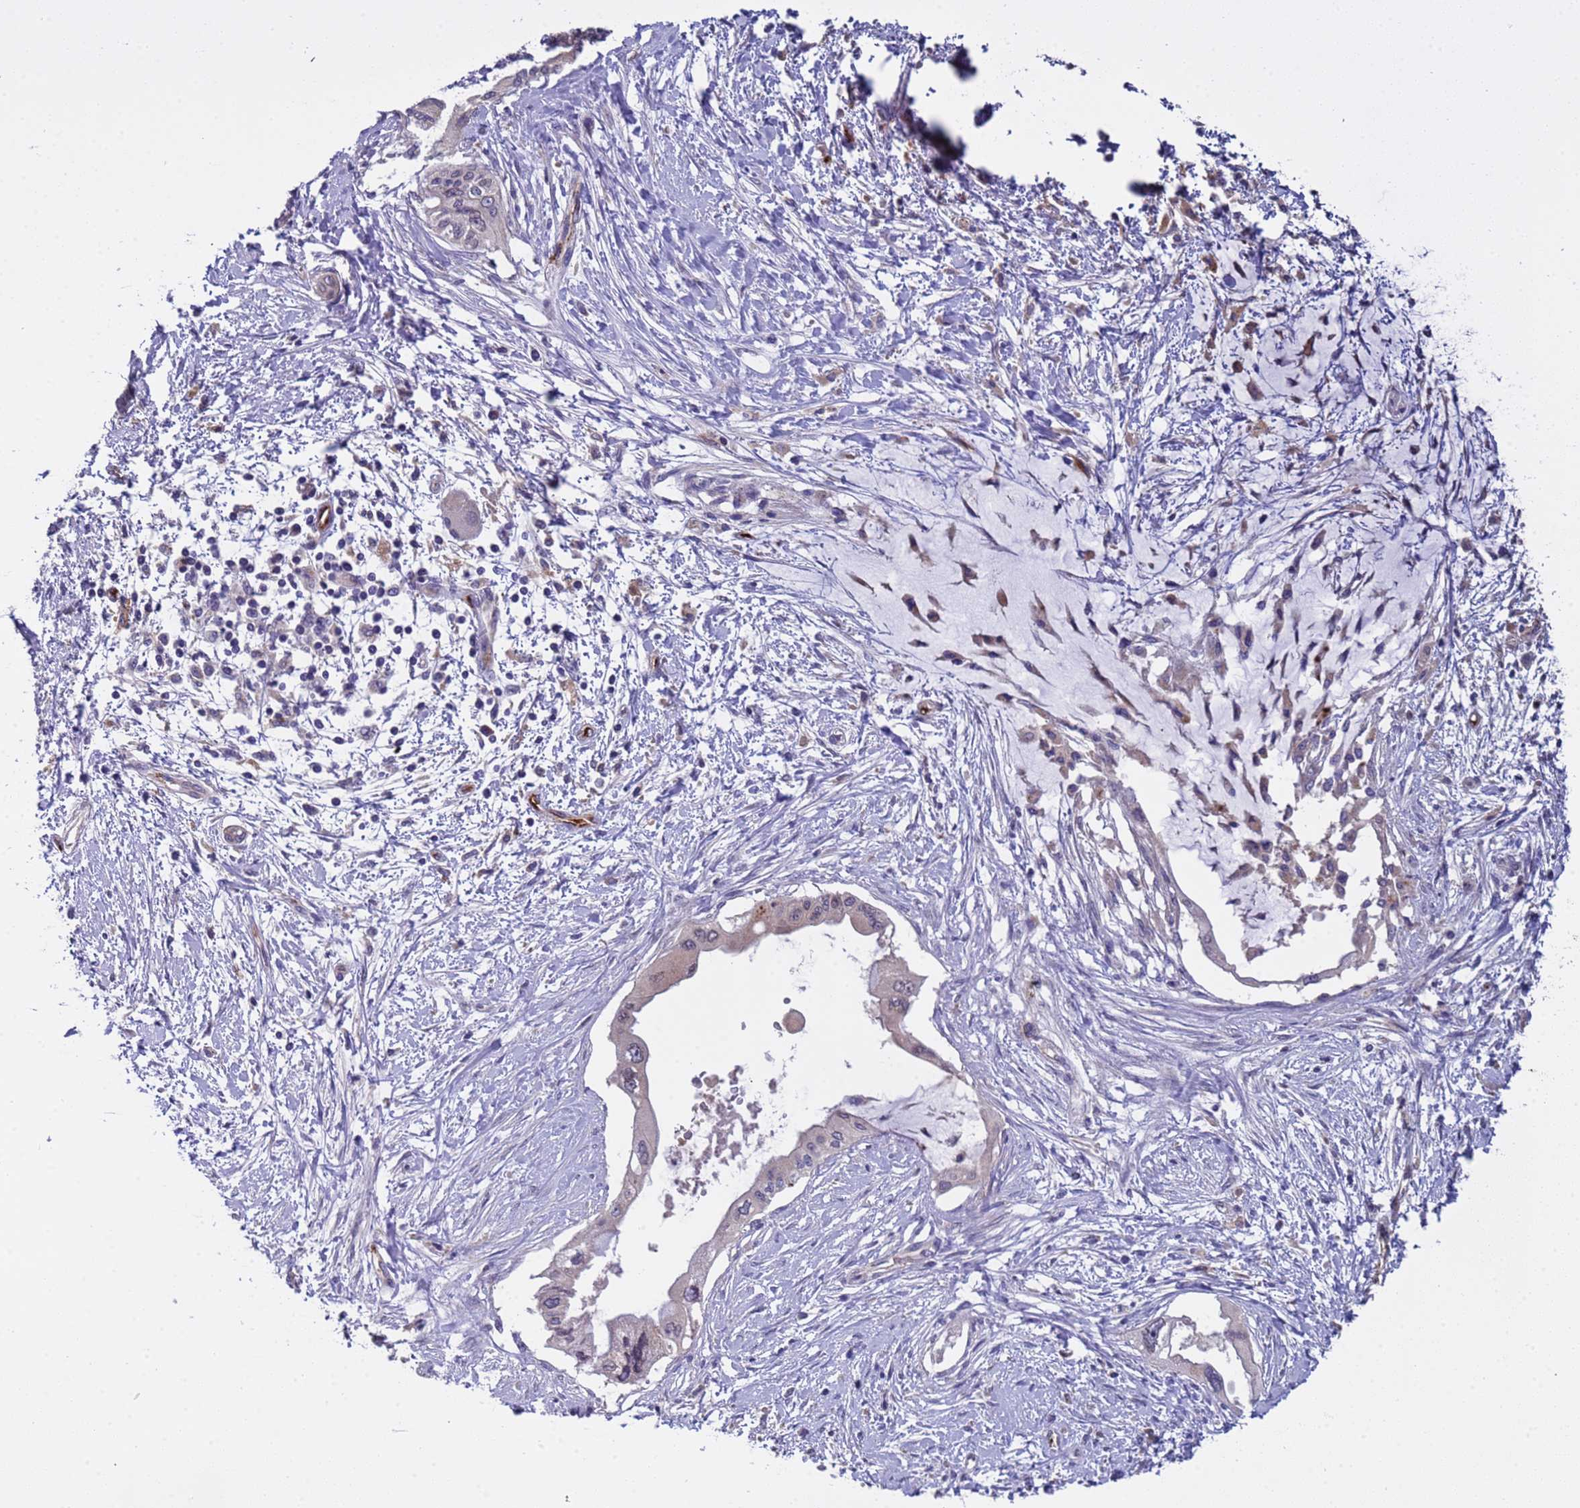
{"staining": {"intensity": "negative", "quantity": "none", "location": "none"}, "tissue": "pancreatic cancer", "cell_type": "Tumor cells", "image_type": "cancer", "snomed": [{"axis": "morphology", "description": "Adenocarcinoma, NOS"}, {"axis": "topography", "description": "Pancreas"}], "caption": "IHC of human adenocarcinoma (pancreatic) reveals no expression in tumor cells. (Stains: DAB immunohistochemistry with hematoxylin counter stain, Microscopy: brightfield microscopy at high magnification).", "gene": "ZNF248", "patient": {"sex": "male", "age": 46}}